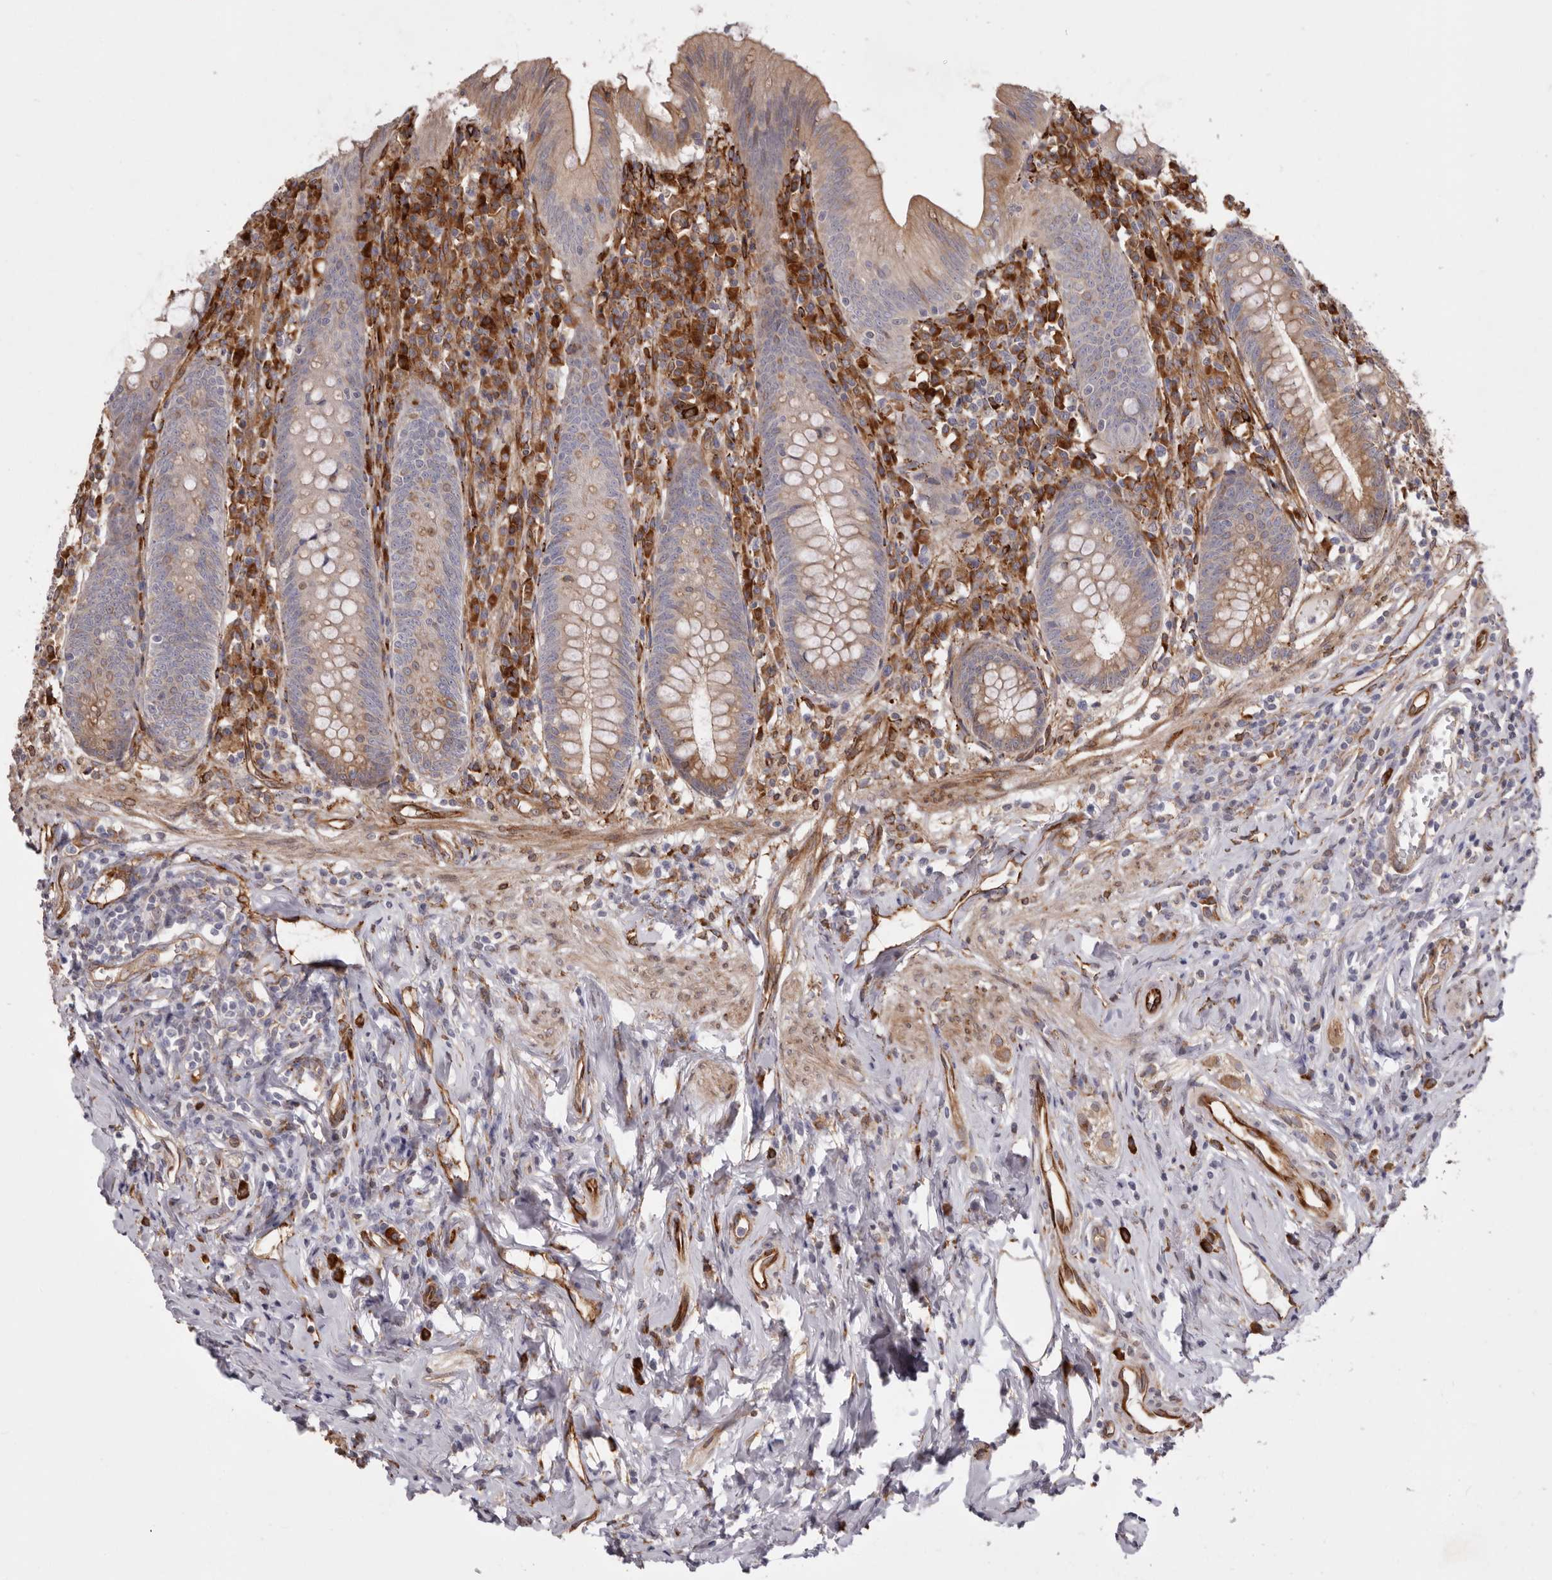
{"staining": {"intensity": "moderate", "quantity": ">75%", "location": "cytoplasmic/membranous"}, "tissue": "appendix", "cell_type": "Glandular cells", "image_type": "normal", "snomed": [{"axis": "morphology", "description": "Normal tissue, NOS"}, {"axis": "topography", "description": "Appendix"}], "caption": "Protein analysis of benign appendix exhibits moderate cytoplasmic/membranous staining in approximately >75% of glandular cells.", "gene": "WDTC1", "patient": {"sex": "female", "age": 54}}